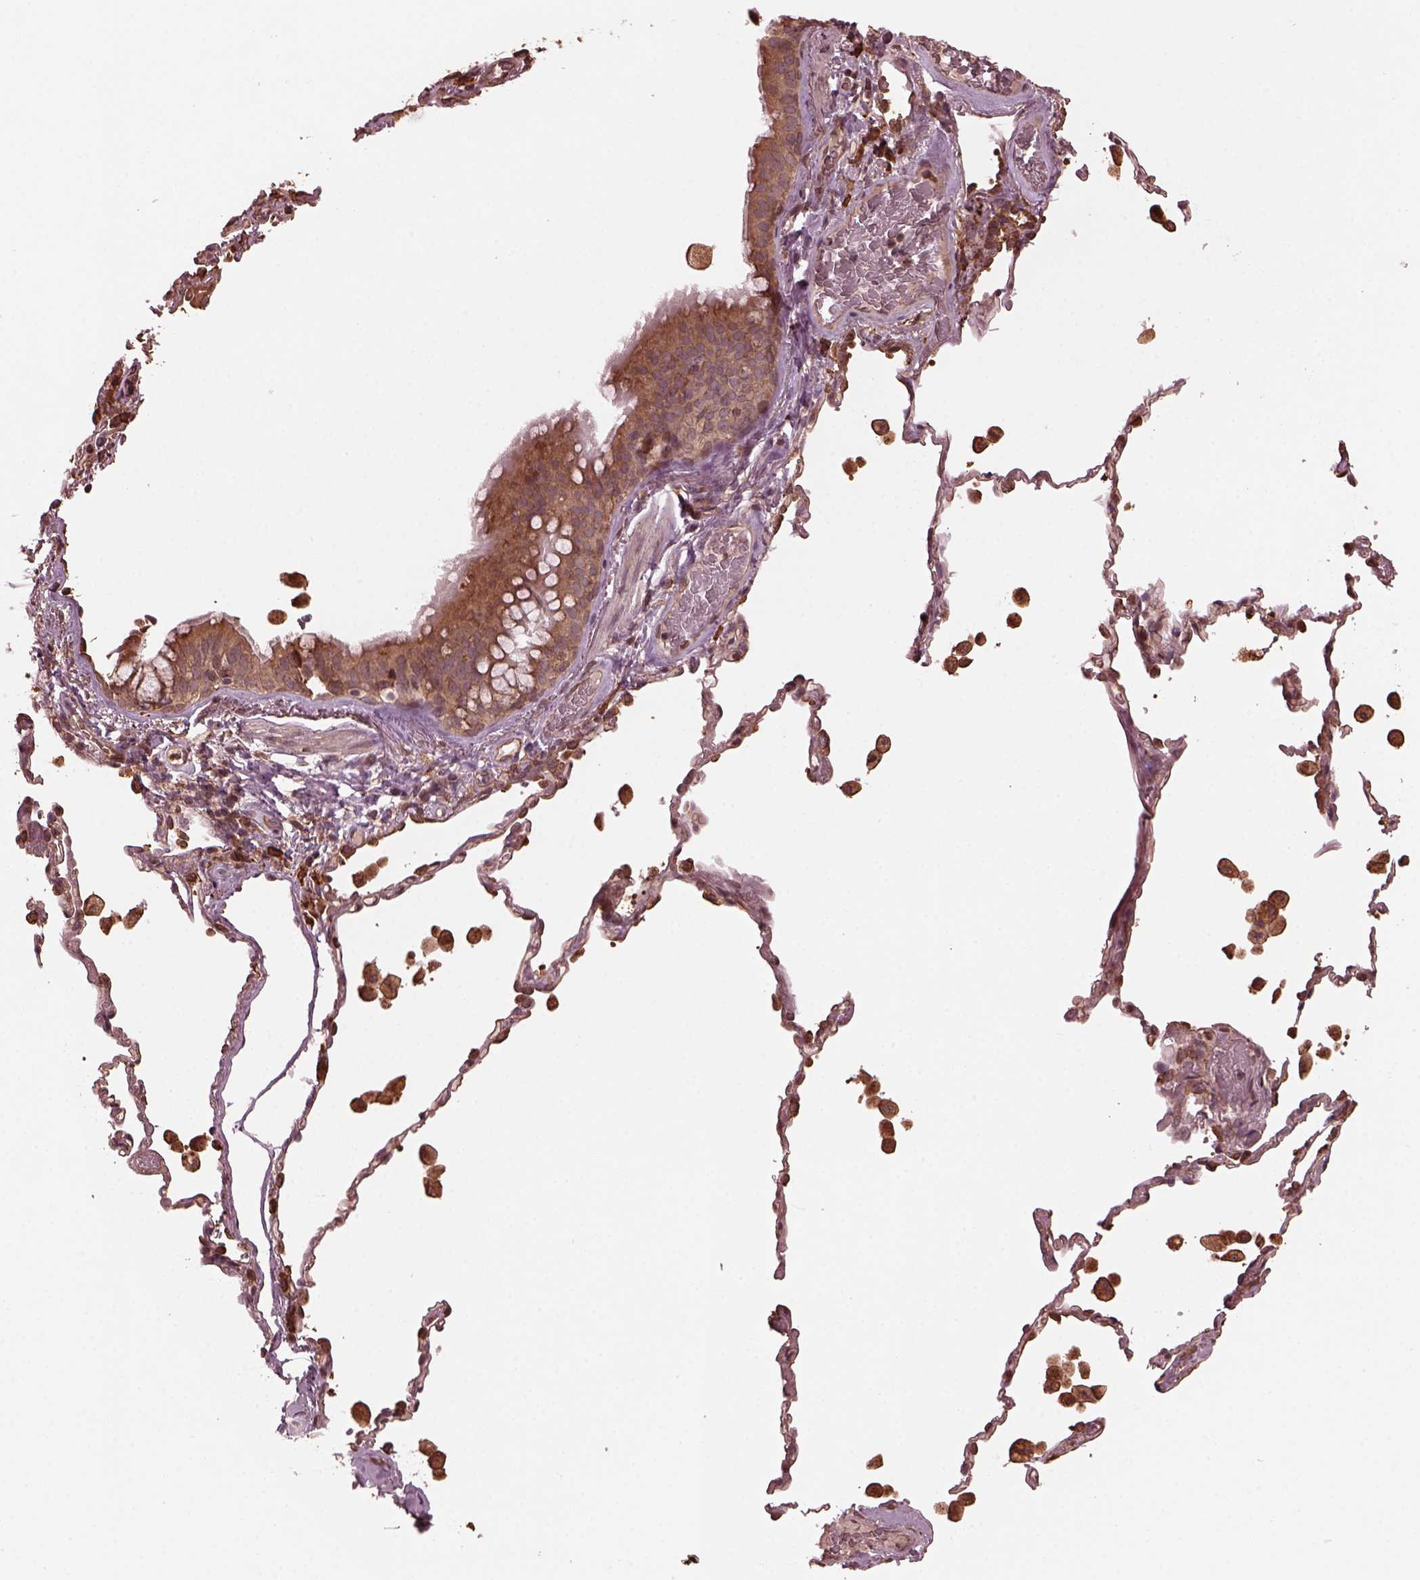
{"staining": {"intensity": "moderate", "quantity": ">75%", "location": "cytoplasmic/membranous"}, "tissue": "bronchus", "cell_type": "Respiratory epithelial cells", "image_type": "normal", "snomed": [{"axis": "morphology", "description": "Normal tissue, NOS"}, {"axis": "topography", "description": "Bronchus"}, {"axis": "topography", "description": "Lung"}], "caption": "This image exhibits benign bronchus stained with IHC to label a protein in brown. The cytoplasmic/membranous of respiratory epithelial cells show moderate positivity for the protein. Nuclei are counter-stained blue.", "gene": "ZNF292", "patient": {"sex": "male", "age": 54}}